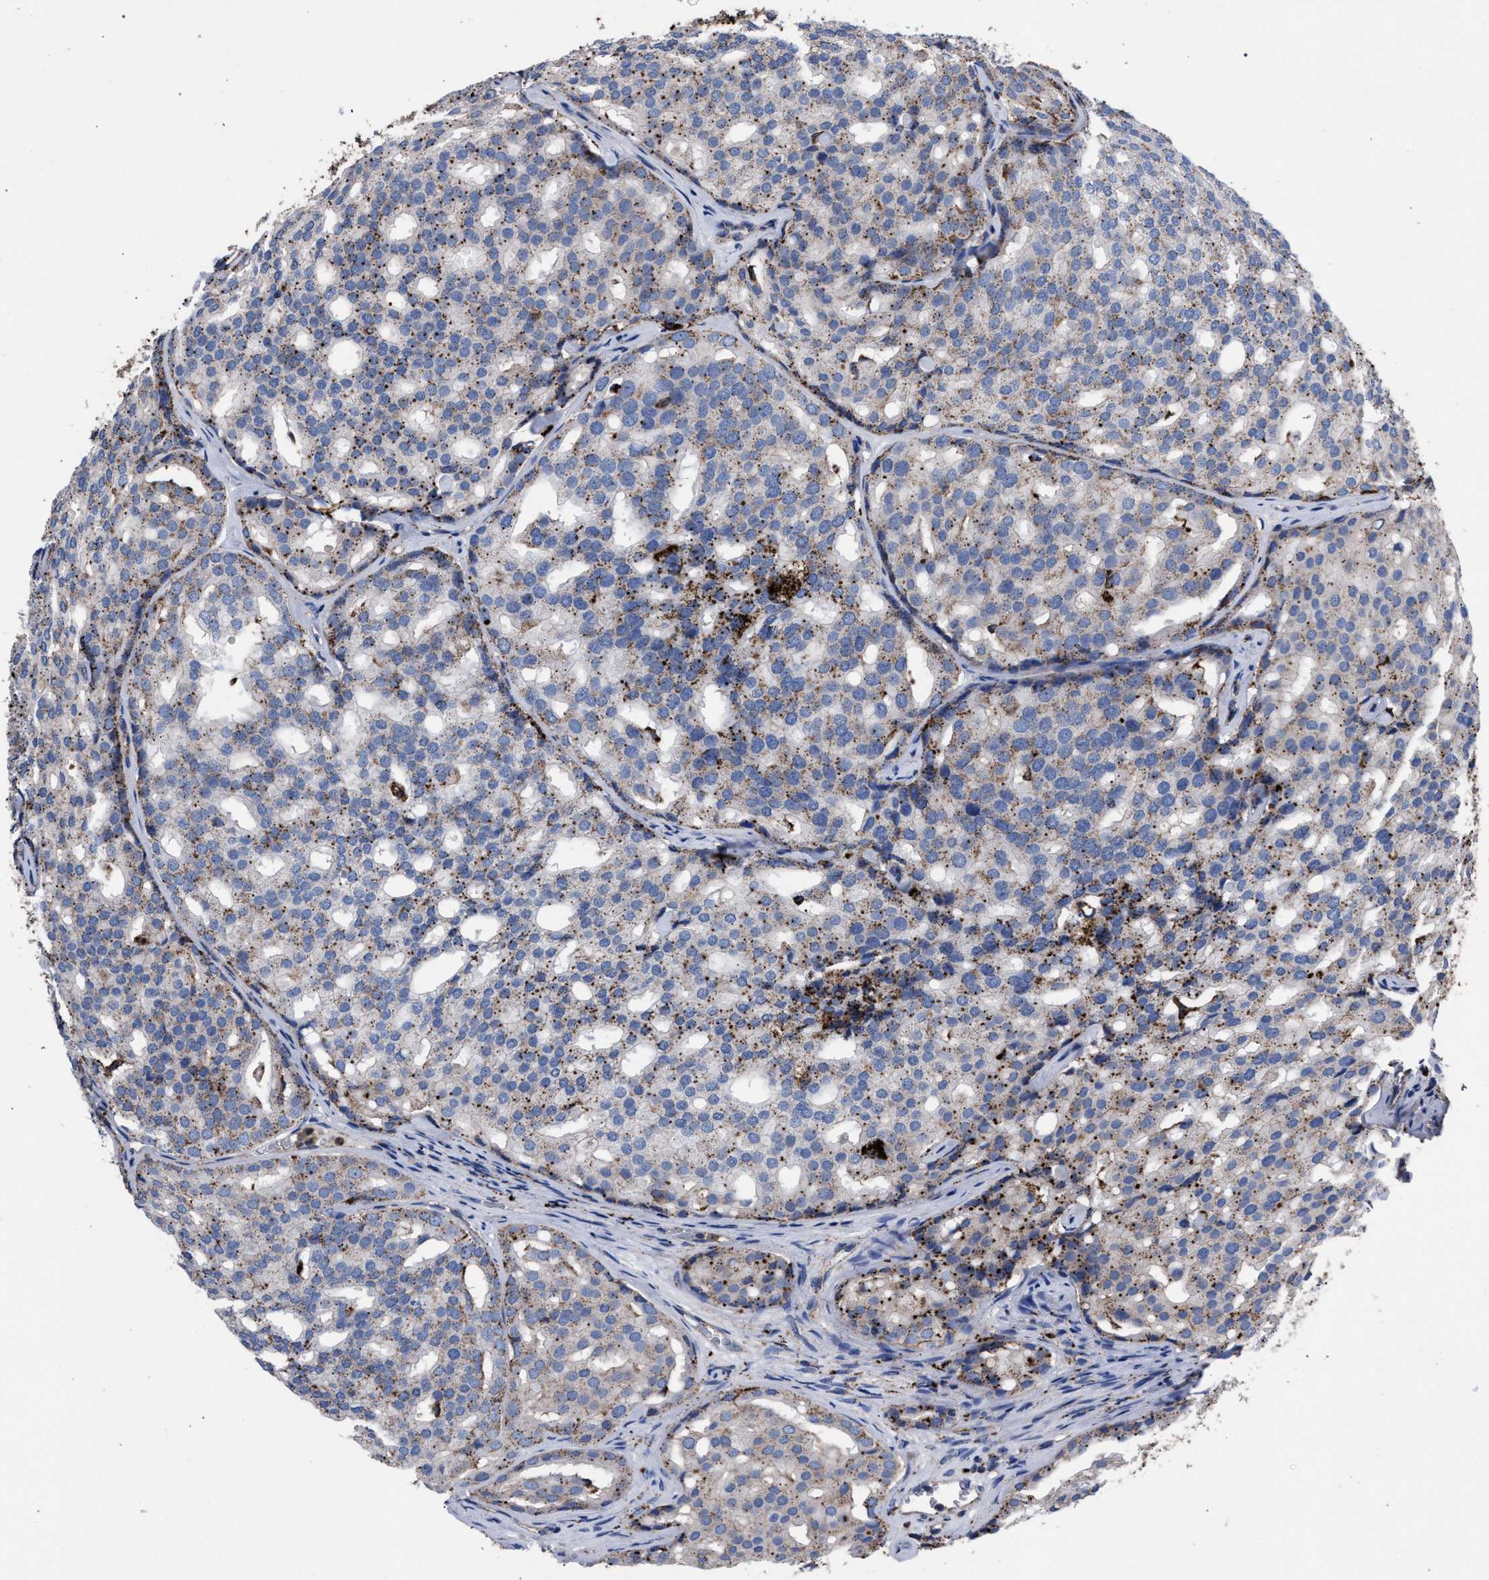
{"staining": {"intensity": "moderate", "quantity": ">75%", "location": "cytoplasmic/membranous"}, "tissue": "prostate cancer", "cell_type": "Tumor cells", "image_type": "cancer", "snomed": [{"axis": "morphology", "description": "Adenocarcinoma, High grade"}, {"axis": "topography", "description": "Prostate"}], "caption": "Immunohistochemical staining of human high-grade adenocarcinoma (prostate) reveals medium levels of moderate cytoplasmic/membranous staining in approximately >75% of tumor cells. (brown staining indicates protein expression, while blue staining denotes nuclei).", "gene": "PPT1", "patient": {"sex": "male", "age": 64}}